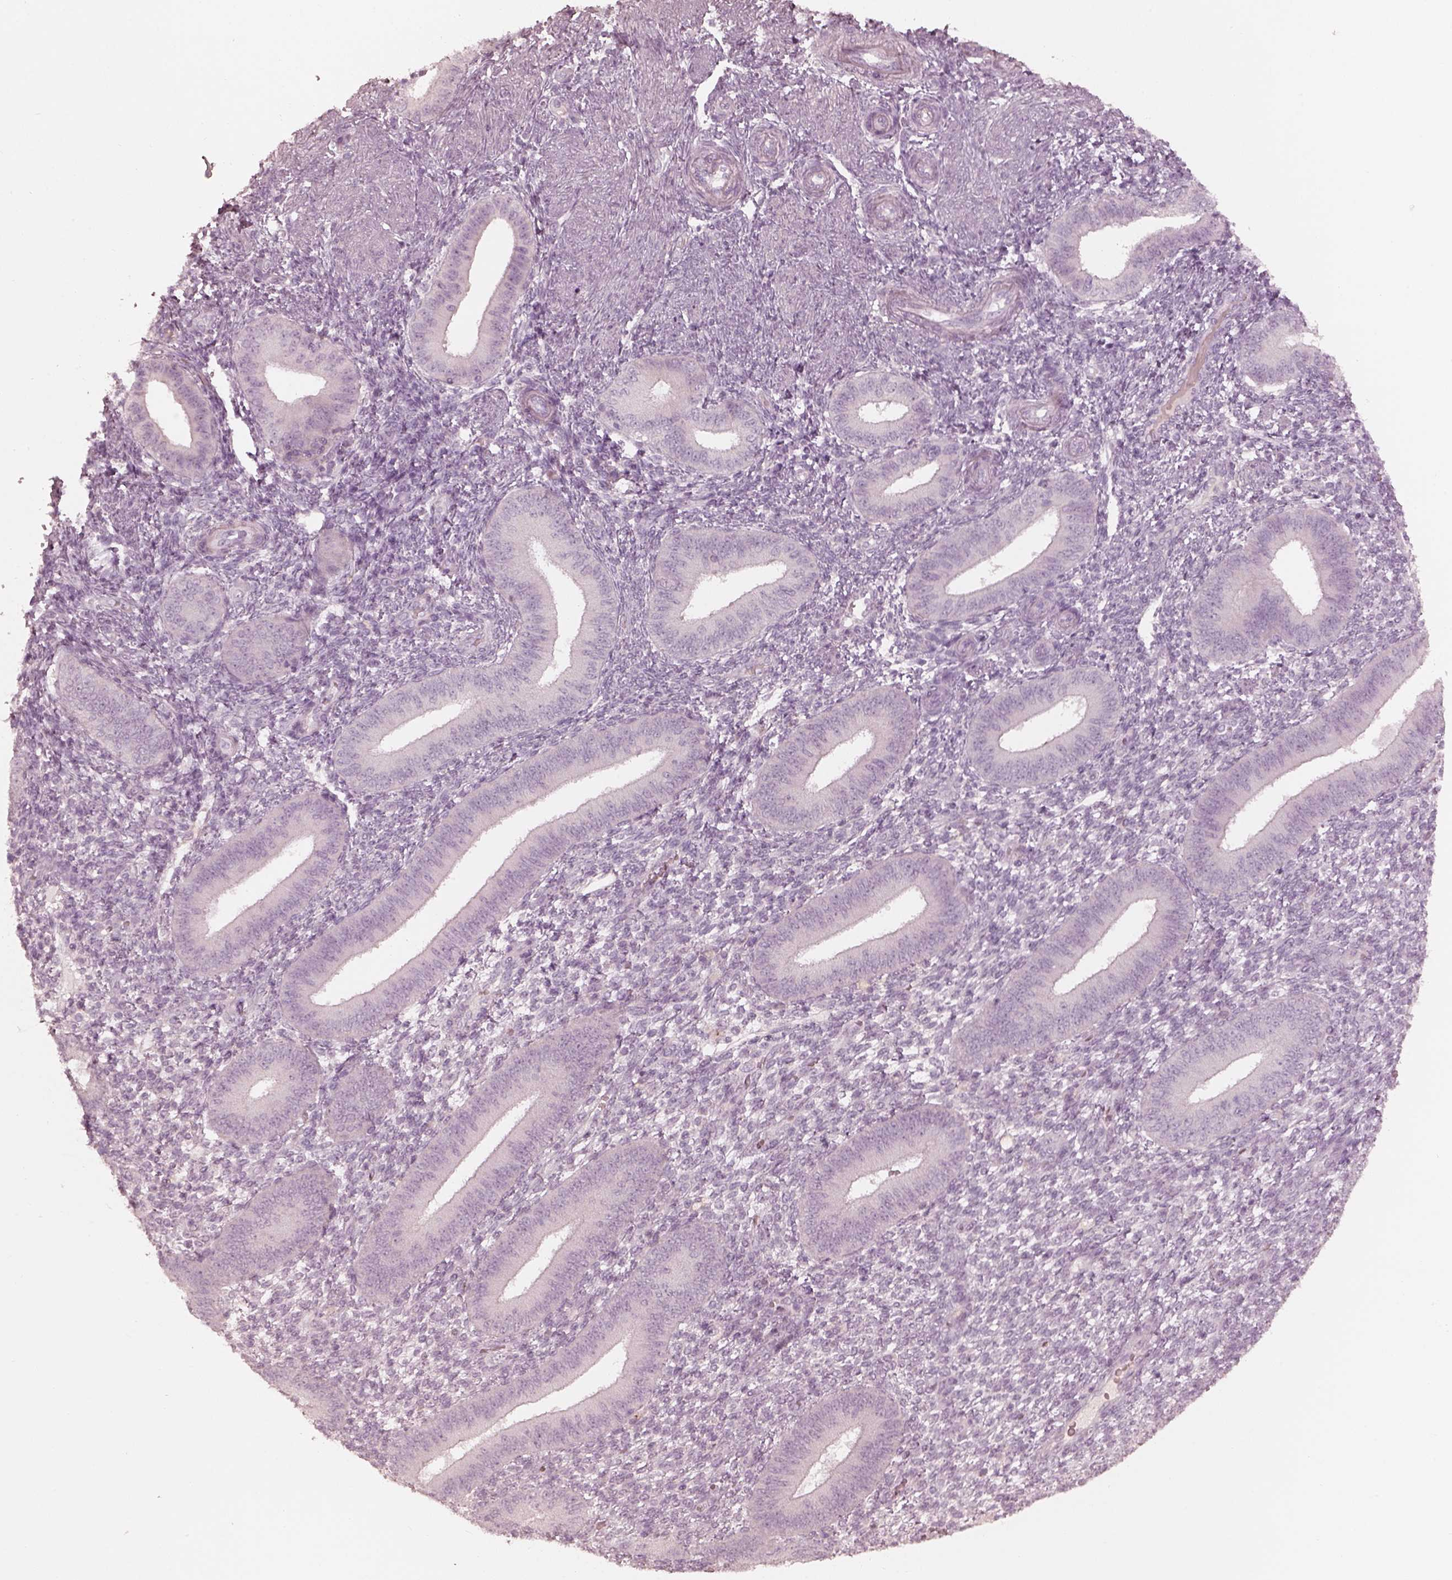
{"staining": {"intensity": "negative", "quantity": "none", "location": "none"}, "tissue": "endometrium", "cell_type": "Cells in endometrial stroma", "image_type": "normal", "snomed": [{"axis": "morphology", "description": "Normal tissue, NOS"}, {"axis": "topography", "description": "Endometrium"}], "caption": "Immunohistochemical staining of unremarkable human endometrium demonstrates no significant expression in cells in endometrial stroma.", "gene": "SPATA6L", "patient": {"sex": "female", "age": 39}}